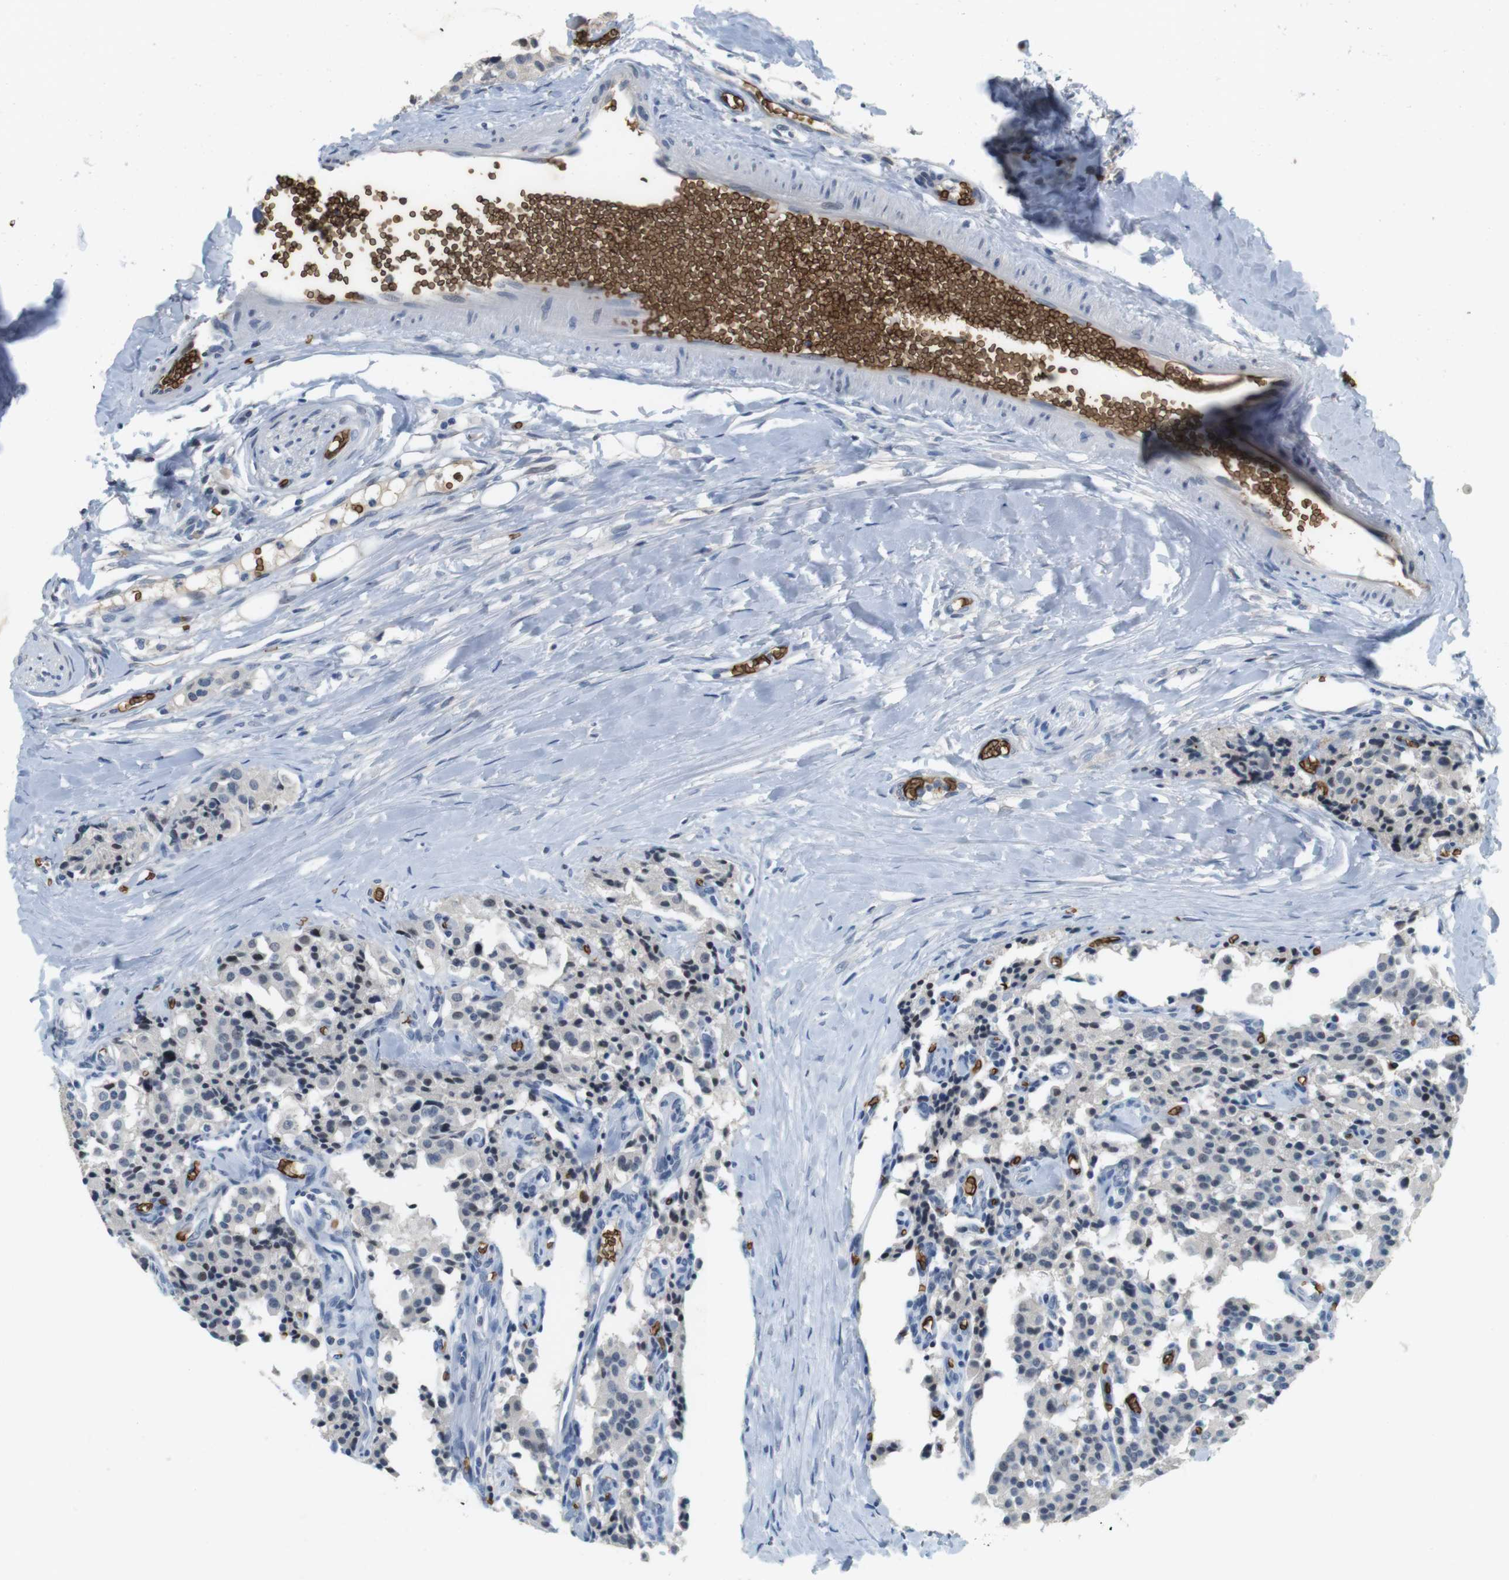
{"staining": {"intensity": "negative", "quantity": "none", "location": "none"}, "tissue": "carcinoid", "cell_type": "Tumor cells", "image_type": "cancer", "snomed": [{"axis": "morphology", "description": "Carcinoid, malignant, NOS"}, {"axis": "topography", "description": "Lung"}], "caption": "Tumor cells are negative for protein expression in human carcinoid. The staining is performed using DAB brown chromogen with nuclei counter-stained in using hematoxylin.", "gene": "SLC4A1", "patient": {"sex": "male", "age": 30}}